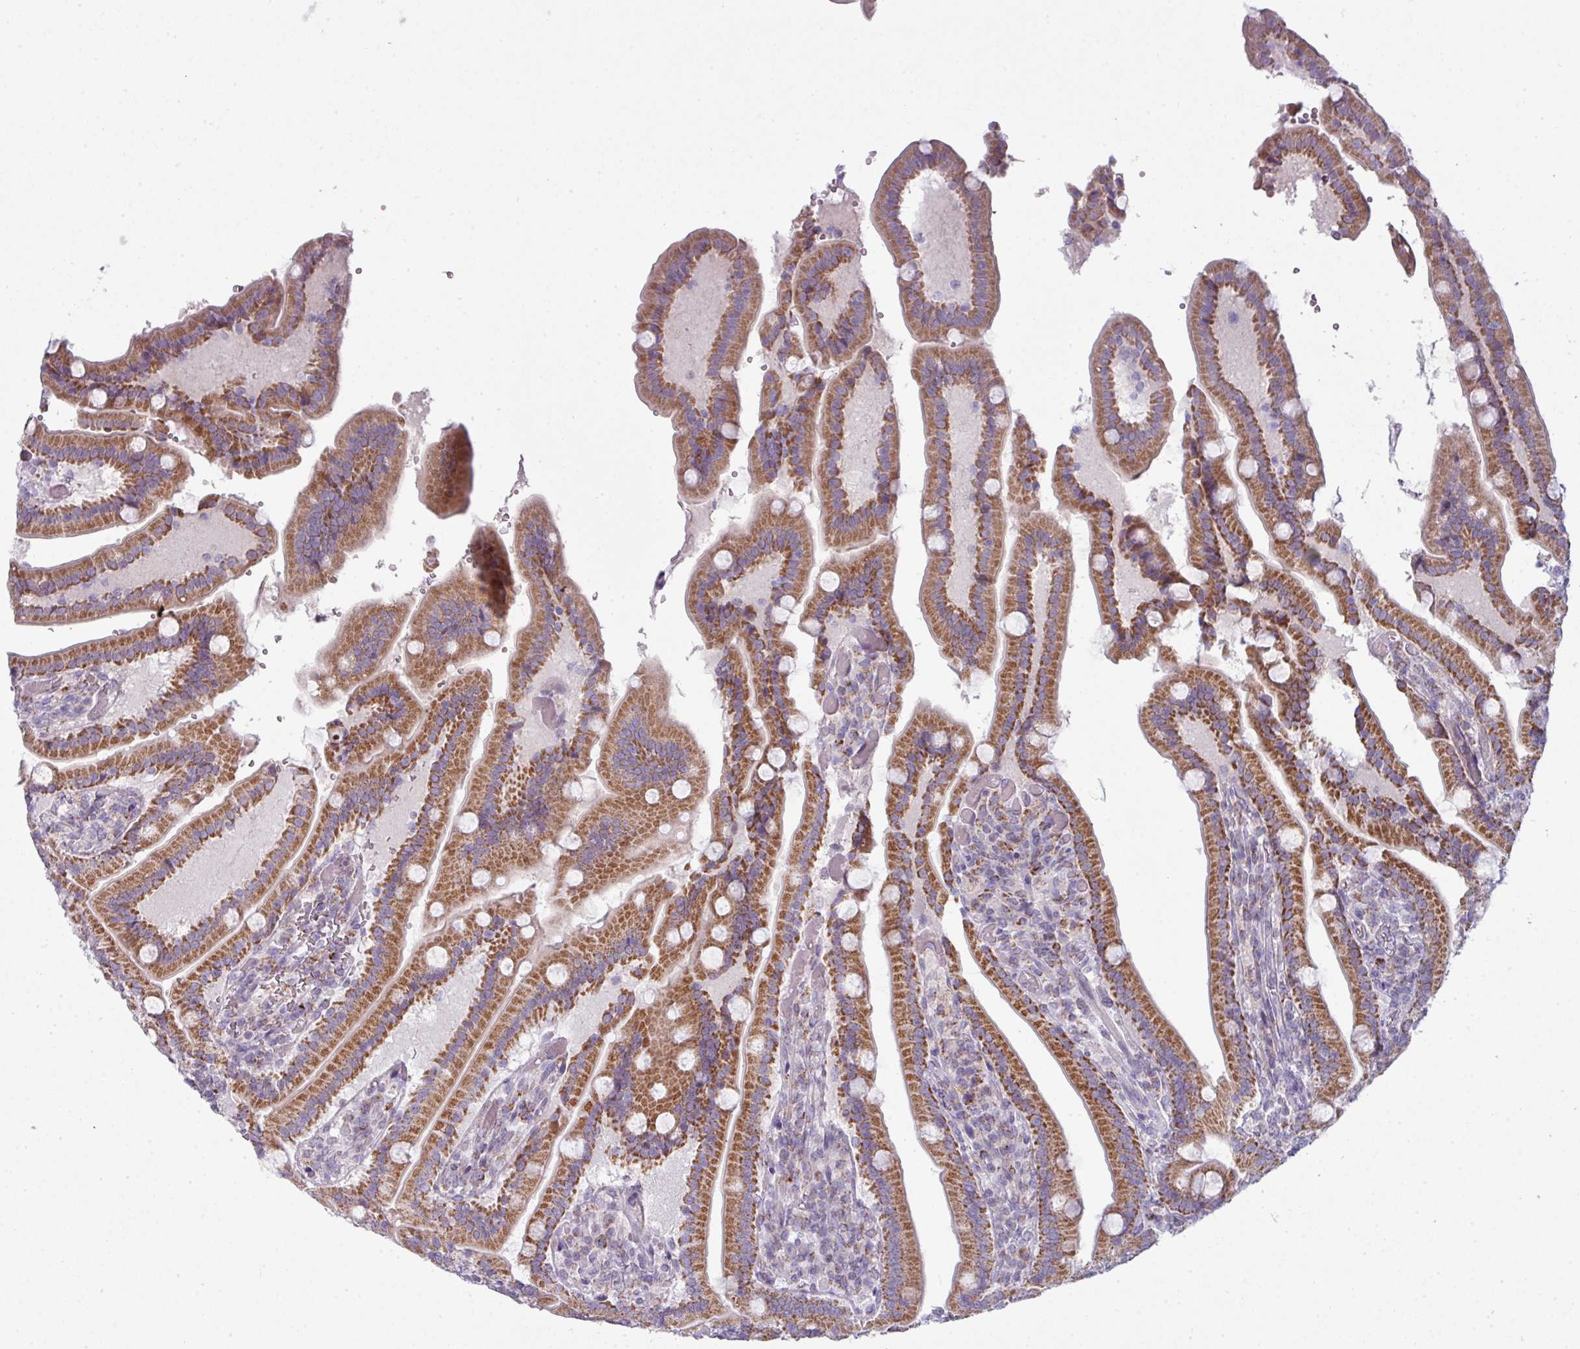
{"staining": {"intensity": "strong", "quantity": ">75%", "location": "cytoplasmic/membranous"}, "tissue": "duodenum", "cell_type": "Glandular cells", "image_type": "normal", "snomed": [{"axis": "morphology", "description": "Normal tissue, NOS"}, {"axis": "topography", "description": "Duodenum"}], "caption": "Protein positivity by immunohistochemistry (IHC) demonstrates strong cytoplasmic/membranous positivity in approximately >75% of glandular cells in benign duodenum.", "gene": "ZNF615", "patient": {"sex": "female", "age": 62}}